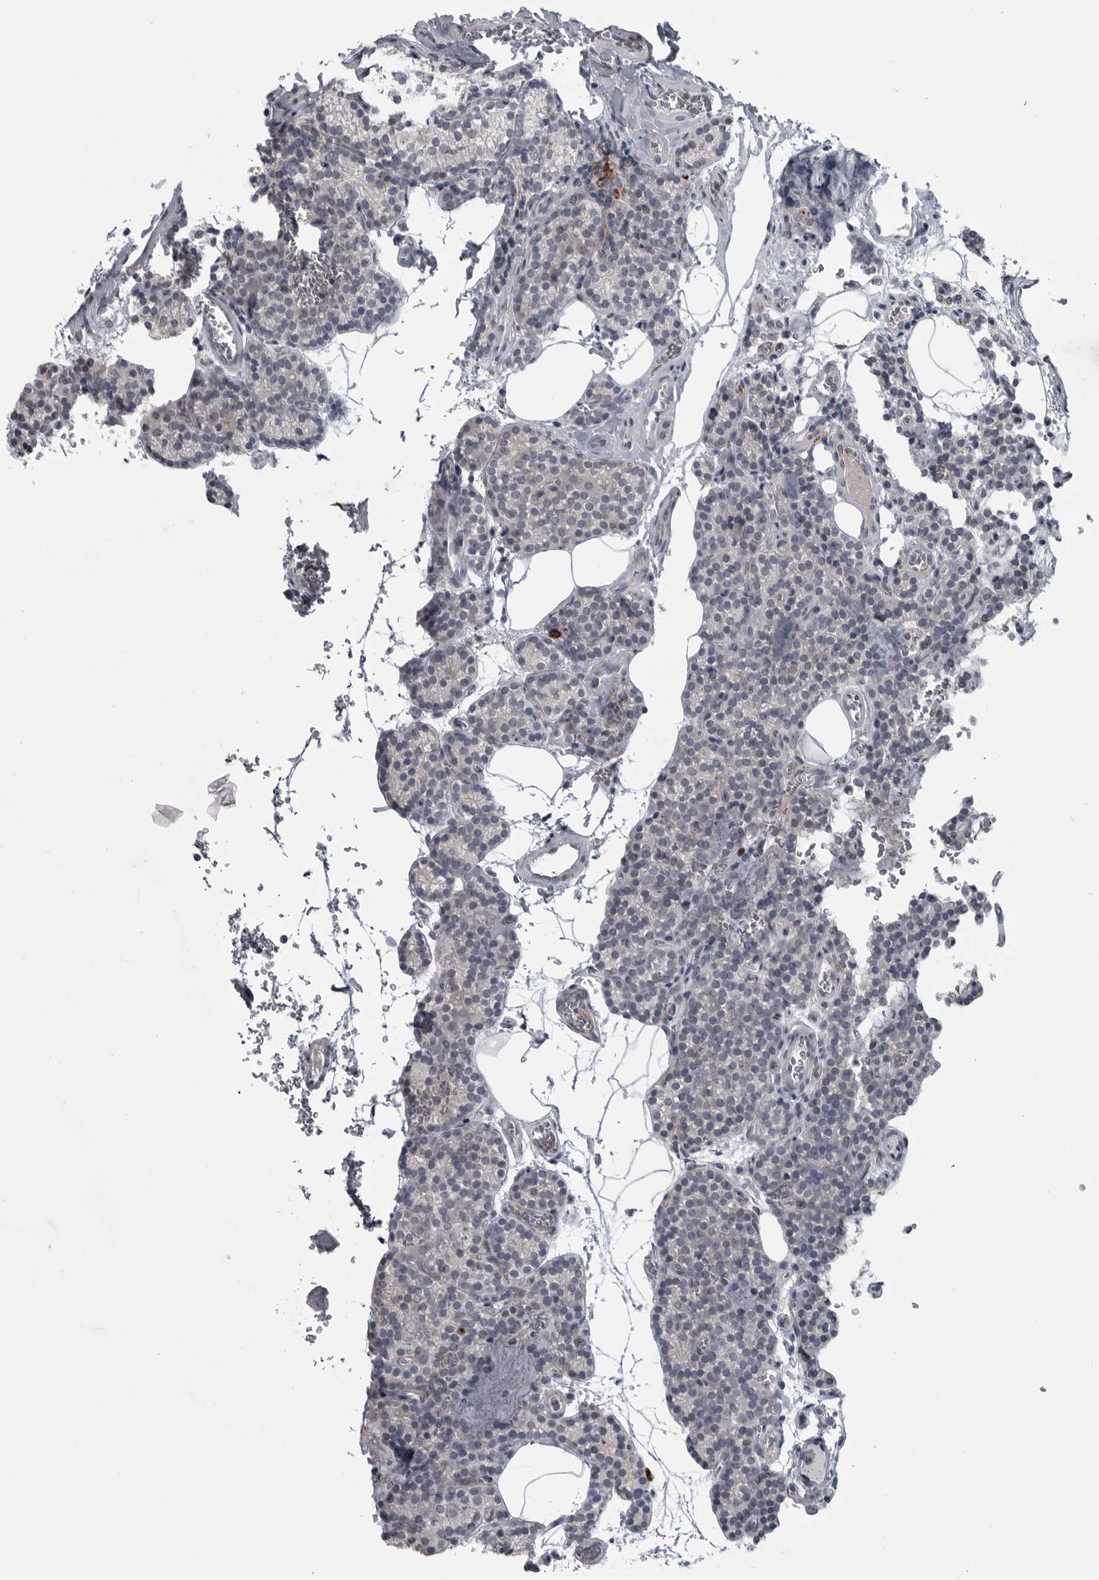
{"staining": {"intensity": "negative", "quantity": "none", "location": "none"}, "tissue": "parathyroid gland", "cell_type": "Glandular cells", "image_type": "normal", "snomed": [{"axis": "morphology", "description": "Normal tissue, NOS"}, {"axis": "topography", "description": "Parathyroid gland"}], "caption": "This is a photomicrograph of immunohistochemistry staining of unremarkable parathyroid gland, which shows no positivity in glandular cells. Nuclei are stained in blue.", "gene": "LYSMD1", "patient": {"sex": "female", "age": 64}}